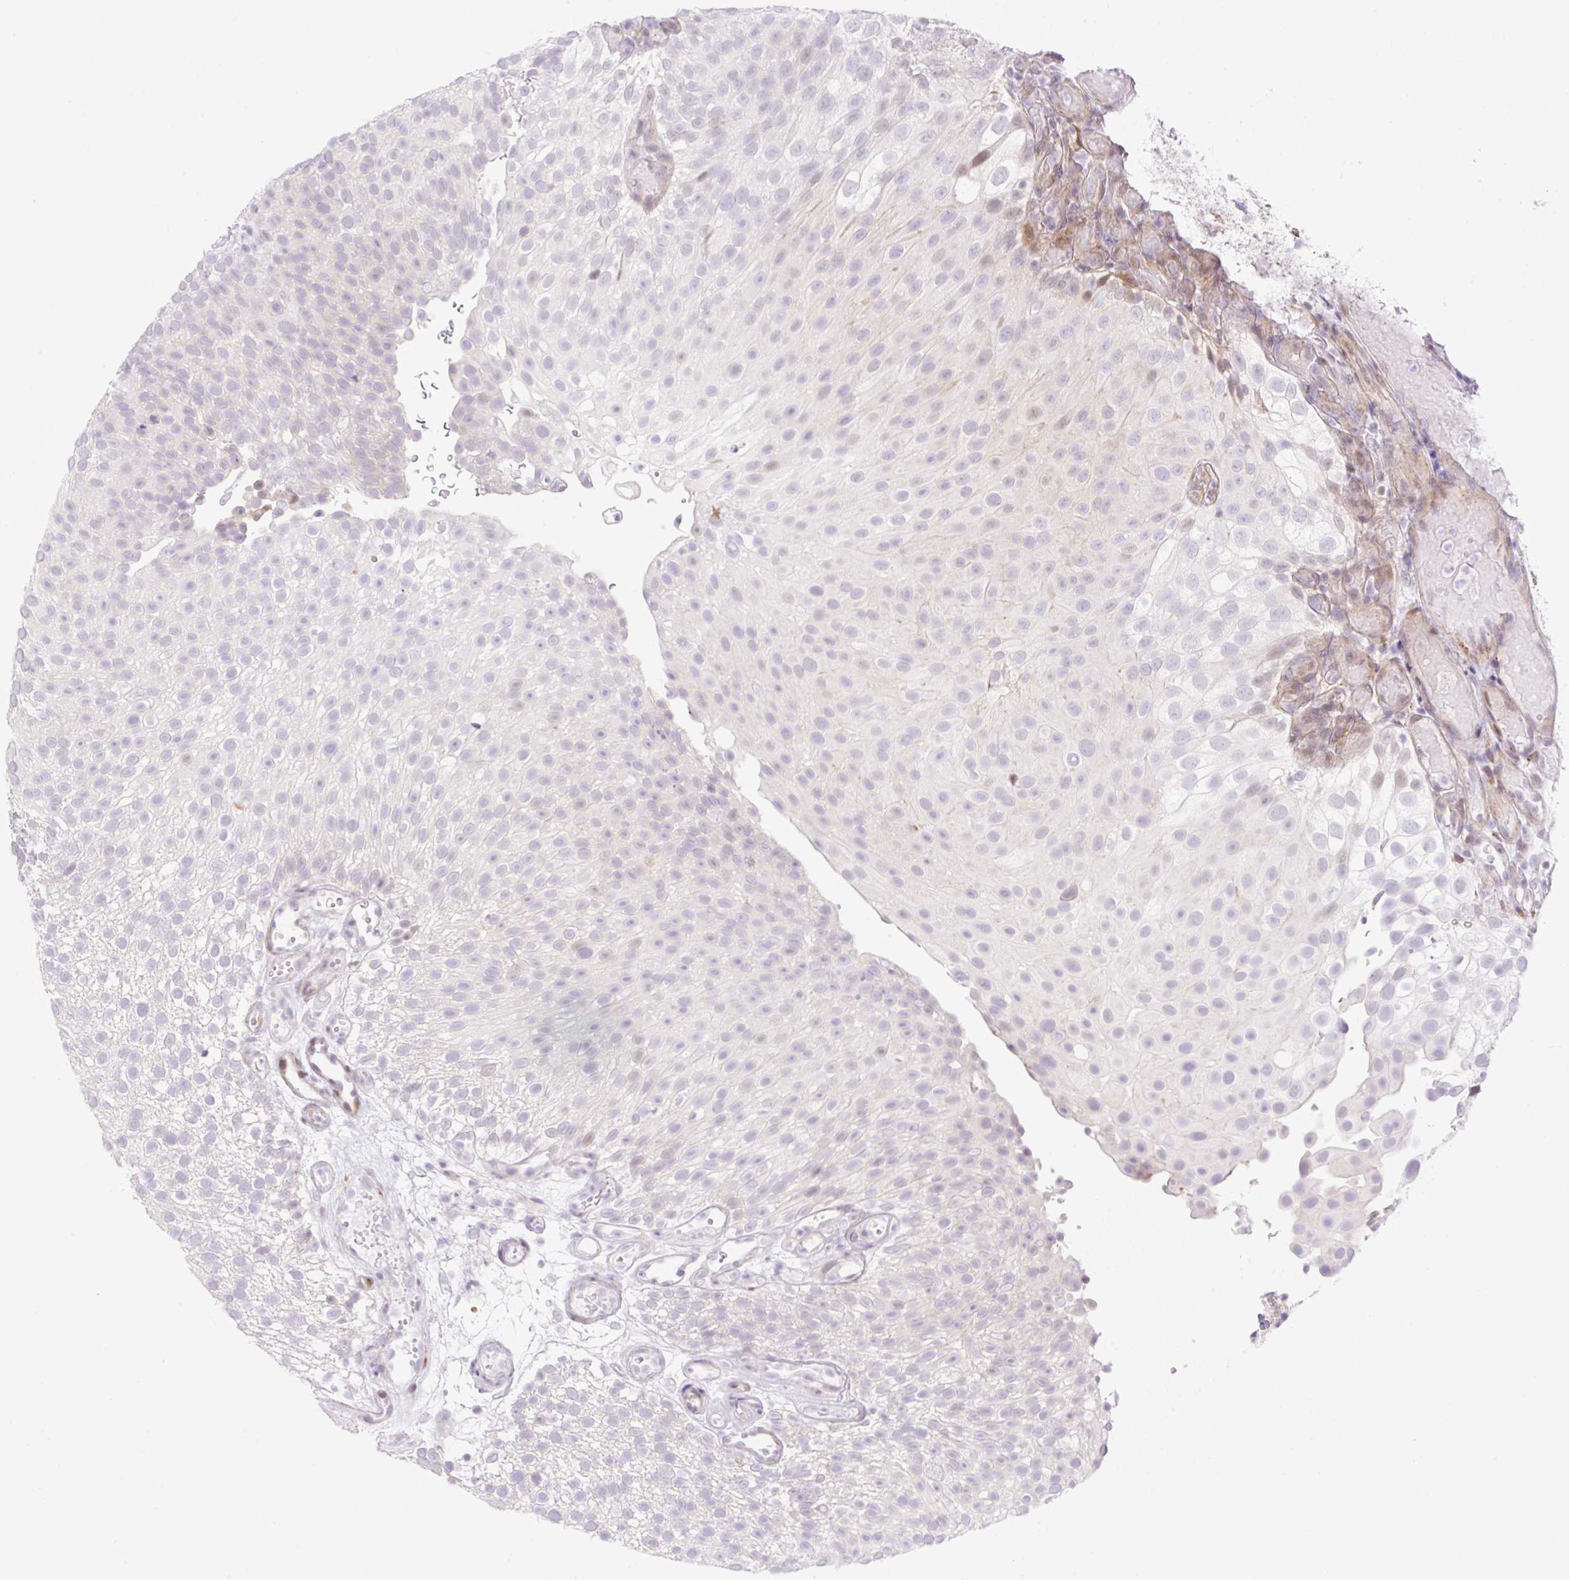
{"staining": {"intensity": "negative", "quantity": "none", "location": "none"}, "tissue": "urothelial cancer", "cell_type": "Tumor cells", "image_type": "cancer", "snomed": [{"axis": "morphology", "description": "Urothelial carcinoma, Low grade"}, {"axis": "topography", "description": "Urinary bladder"}], "caption": "High power microscopy photomicrograph of an immunohistochemistry (IHC) image of low-grade urothelial carcinoma, revealing no significant positivity in tumor cells.", "gene": "ZFP41", "patient": {"sex": "male", "age": 78}}